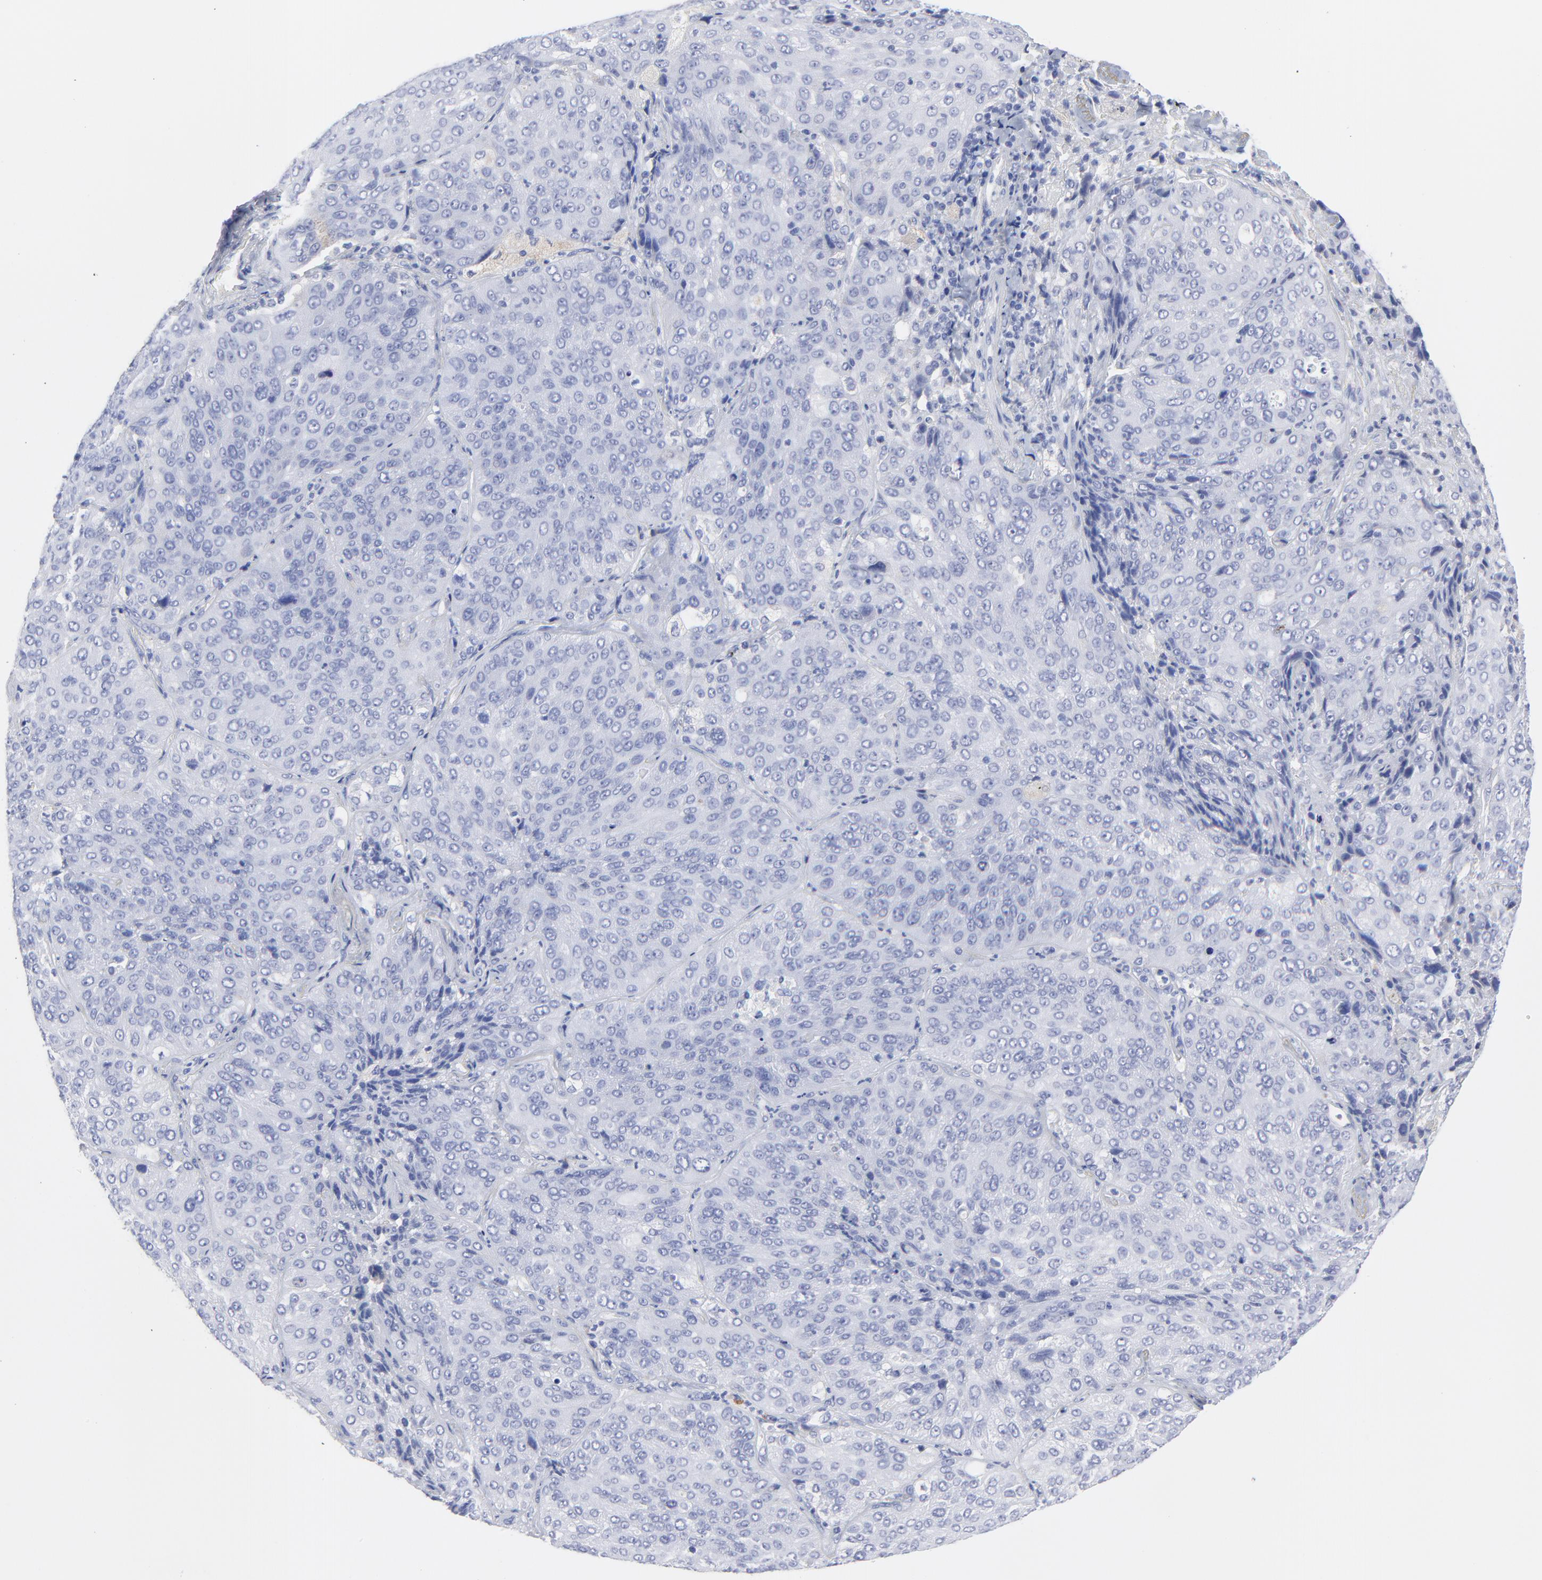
{"staining": {"intensity": "negative", "quantity": "none", "location": "none"}, "tissue": "lung cancer", "cell_type": "Tumor cells", "image_type": "cancer", "snomed": [{"axis": "morphology", "description": "Squamous cell carcinoma, NOS"}, {"axis": "topography", "description": "Lung"}], "caption": "IHC photomicrograph of human lung cancer stained for a protein (brown), which reveals no positivity in tumor cells.", "gene": "DUSP9", "patient": {"sex": "male", "age": 54}}